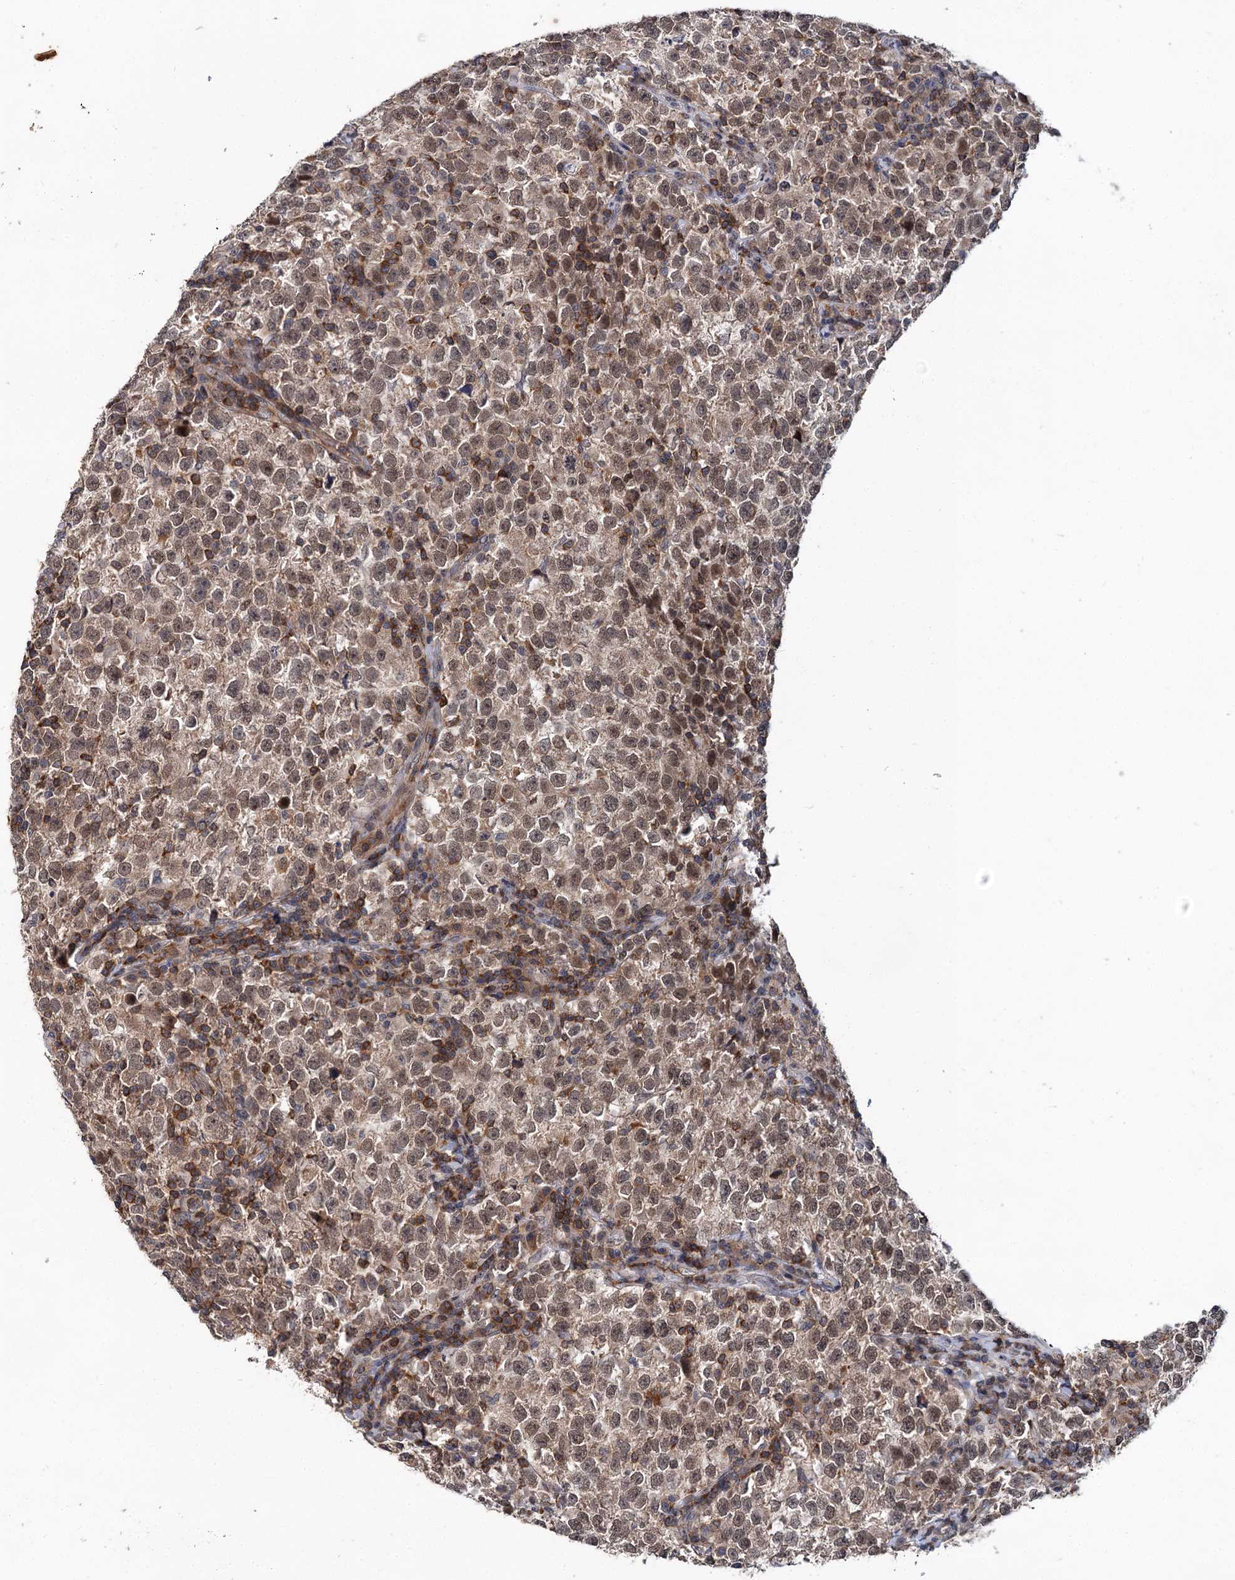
{"staining": {"intensity": "moderate", "quantity": ">75%", "location": "cytoplasmic/membranous,nuclear"}, "tissue": "testis cancer", "cell_type": "Tumor cells", "image_type": "cancer", "snomed": [{"axis": "morphology", "description": "Normal tissue, NOS"}, {"axis": "morphology", "description": "Seminoma, NOS"}, {"axis": "topography", "description": "Testis"}], "caption": "Testis cancer (seminoma) stained for a protein displays moderate cytoplasmic/membranous and nuclear positivity in tumor cells. (Brightfield microscopy of DAB IHC at high magnification).", "gene": "ABLIM1", "patient": {"sex": "male", "age": 43}}